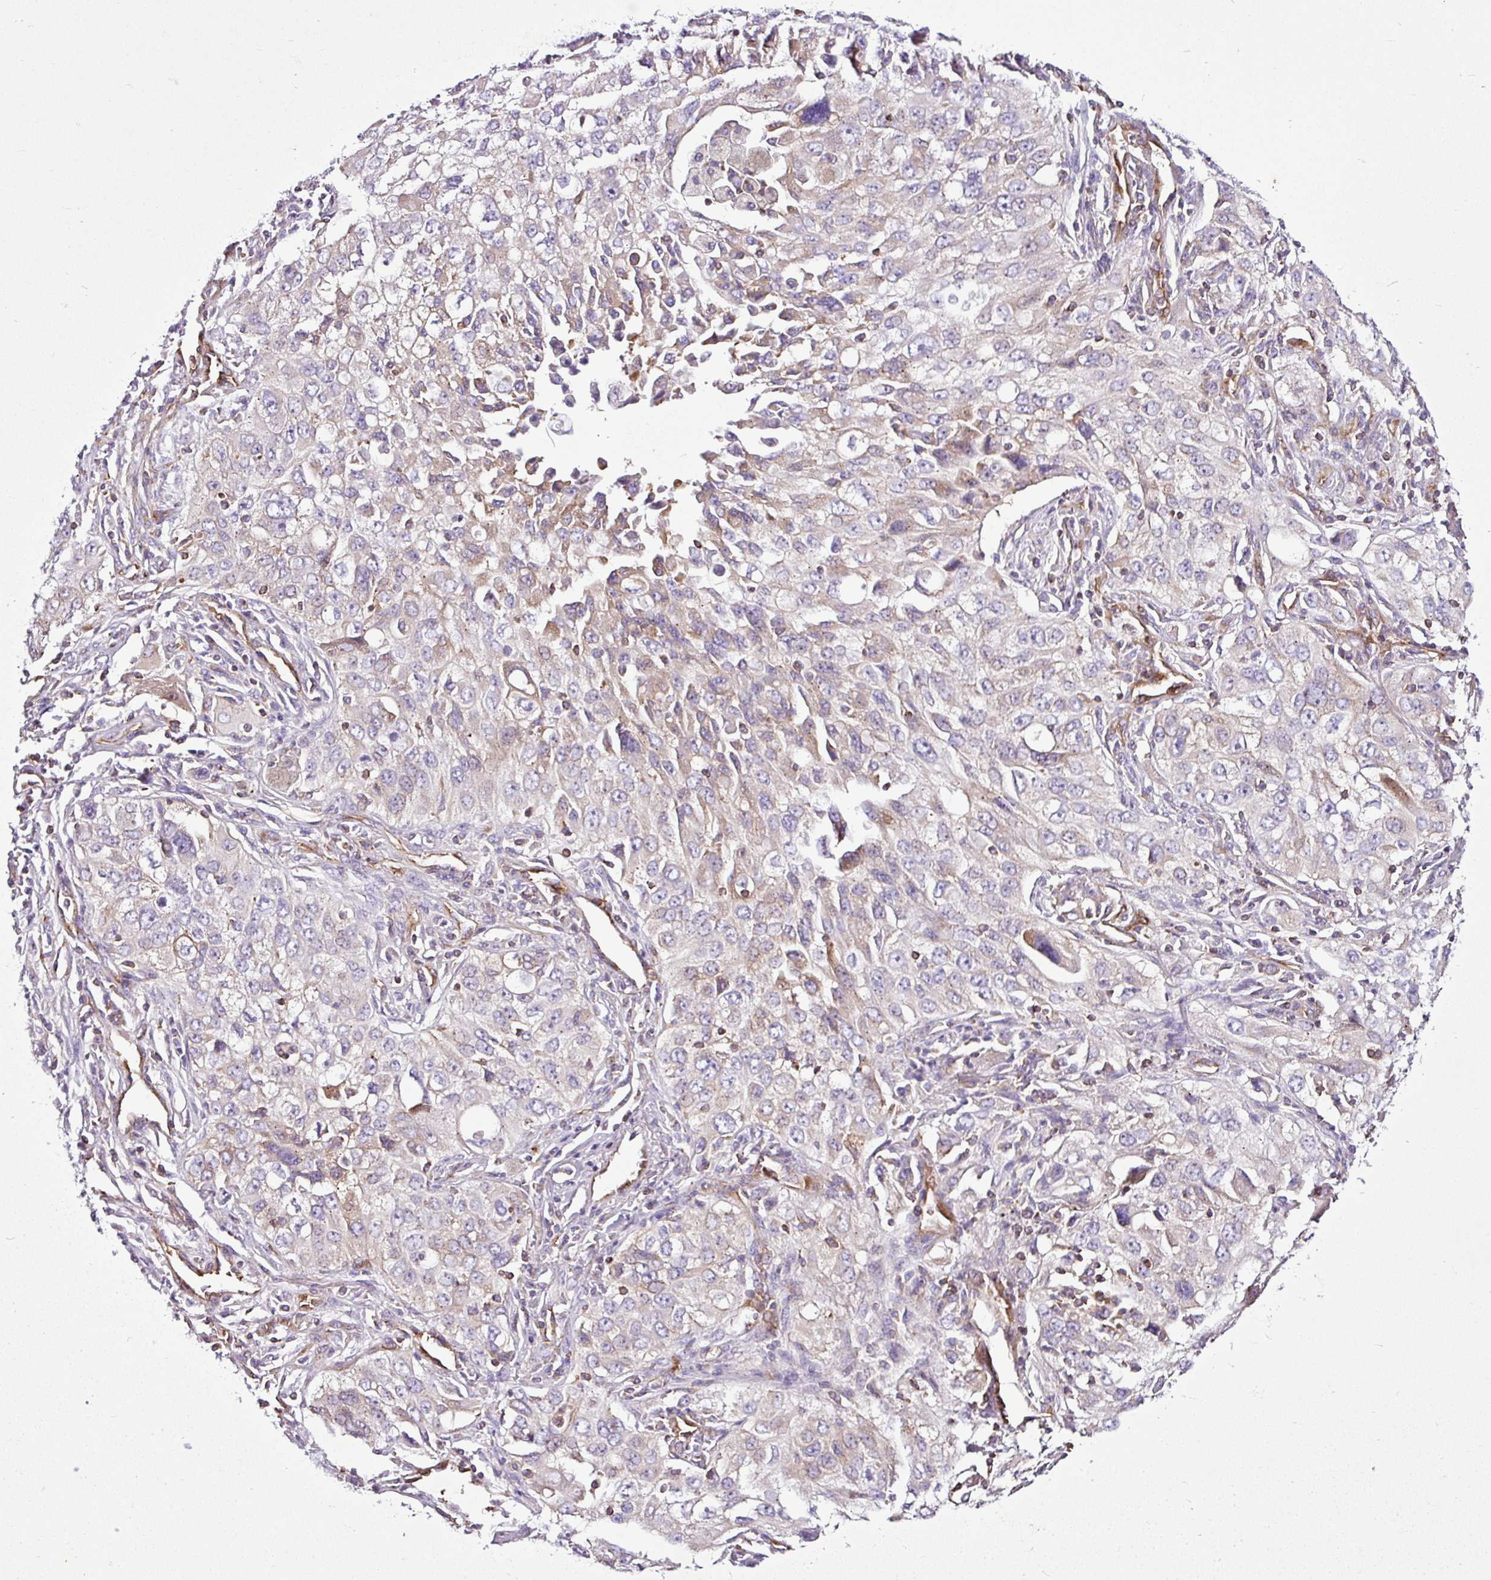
{"staining": {"intensity": "weak", "quantity": "<25%", "location": "cytoplasmic/membranous"}, "tissue": "lung cancer", "cell_type": "Tumor cells", "image_type": "cancer", "snomed": [{"axis": "morphology", "description": "Adenocarcinoma, NOS"}, {"axis": "morphology", "description": "Adenocarcinoma, metastatic, NOS"}, {"axis": "topography", "description": "Lymph node"}, {"axis": "topography", "description": "Lung"}], "caption": "High power microscopy histopathology image of an immunohistochemistry image of lung adenocarcinoma, revealing no significant staining in tumor cells.", "gene": "EME2", "patient": {"sex": "female", "age": 42}}